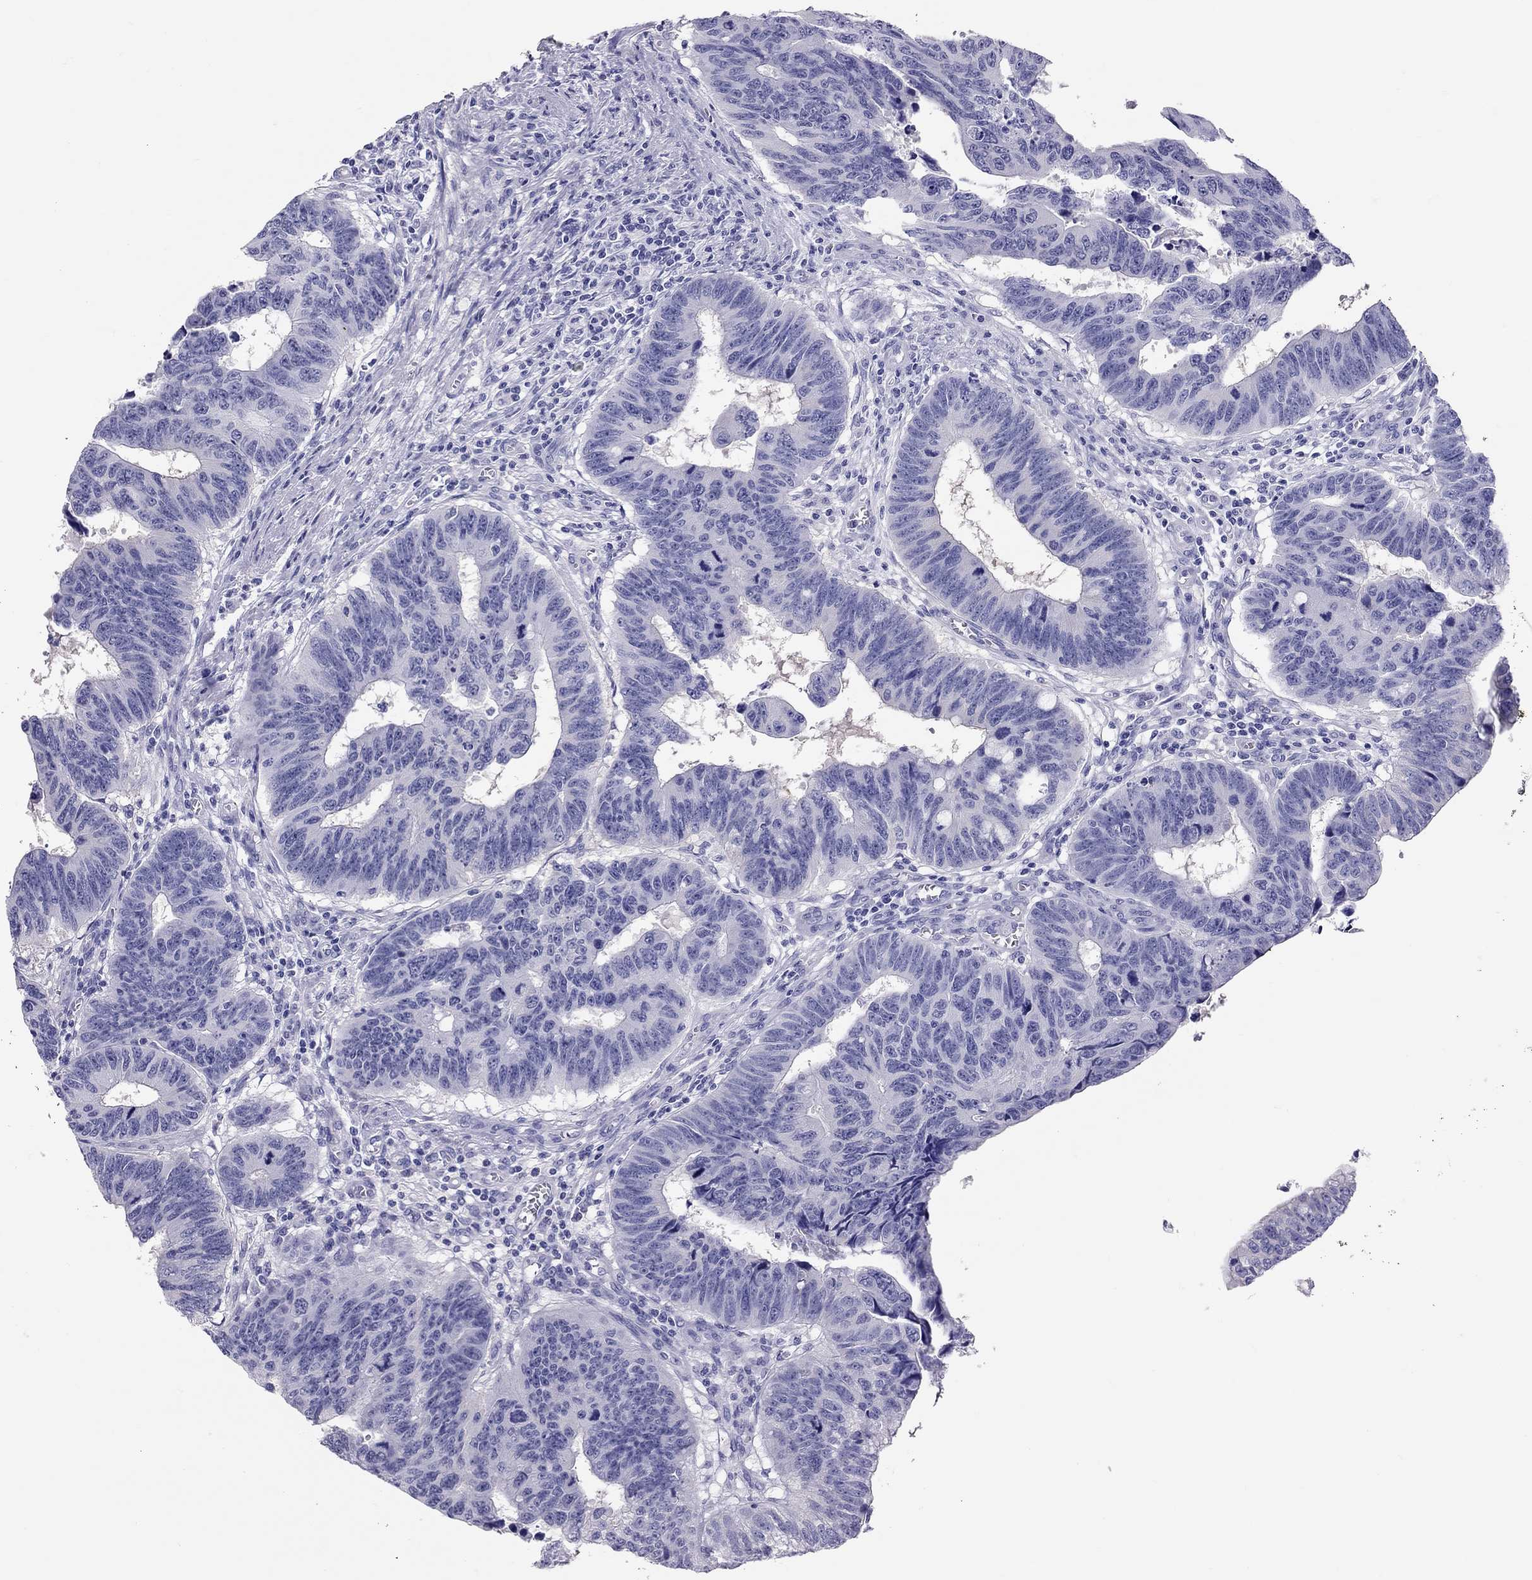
{"staining": {"intensity": "negative", "quantity": "none", "location": "none"}, "tissue": "colorectal cancer", "cell_type": "Tumor cells", "image_type": "cancer", "snomed": [{"axis": "morphology", "description": "Adenocarcinoma, NOS"}, {"axis": "topography", "description": "Appendix"}, {"axis": "topography", "description": "Colon"}, {"axis": "topography", "description": "Cecum"}, {"axis": "topography", "description": "Colon asc"}], "caption": "Immunohistochemistry micrograph of adenocarcinoma (colorectal) stained for a protein (brown), which reveals no positivity in tumor cells.", "gene": "PSMB11", "patient": {"sex": "female", "age": 85}}